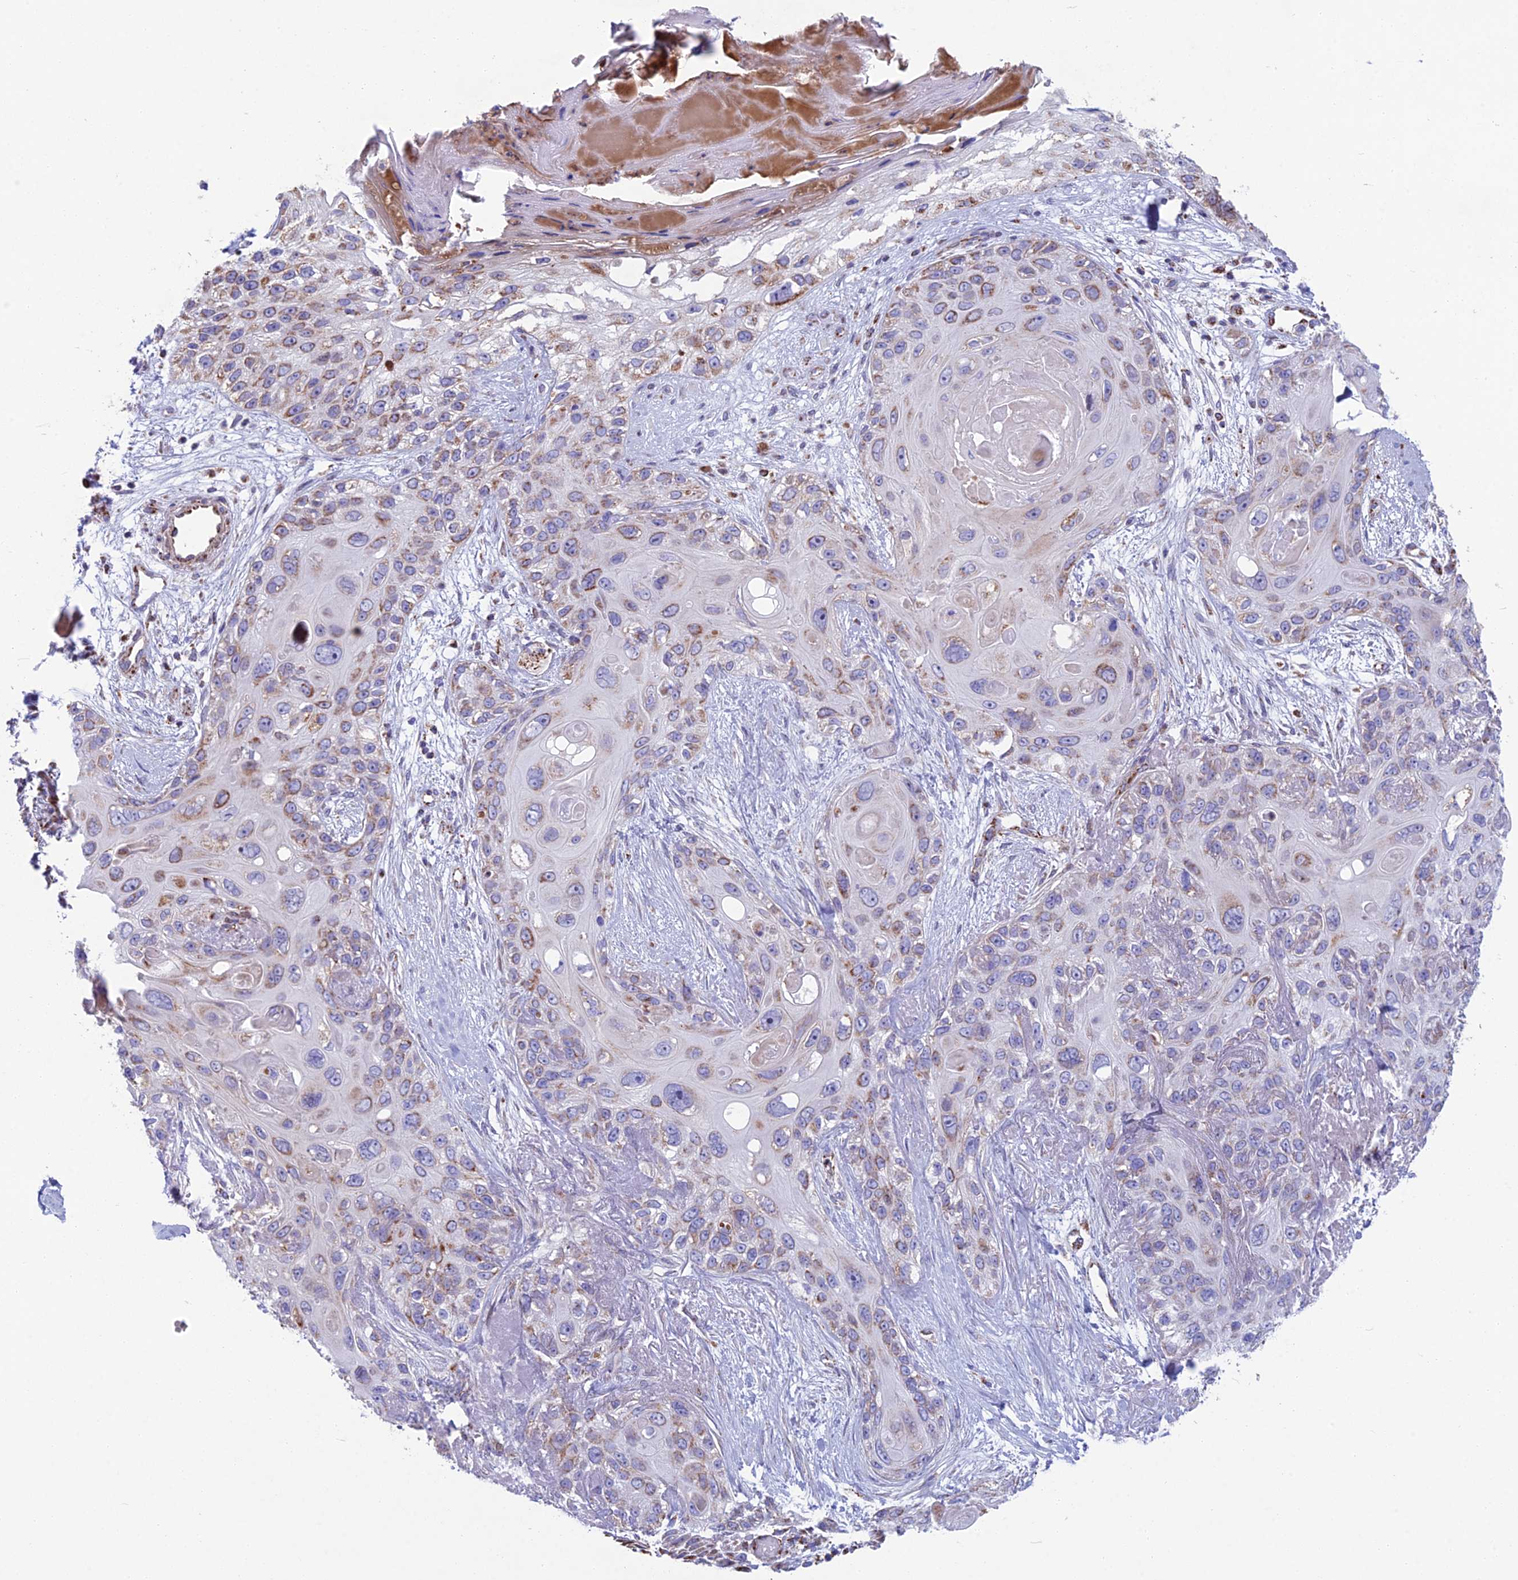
{"staining": {"intensity": "moderate", "quantity": "<25%", "location": "cytoplasmic/membranous"}, "tissue": "skin cancer", "cell_type": "Tumor cells", "image_type": "cancer", "snomed": [{"axis": "morphology", "description": "Normal tissue, NOS"}, {"axis": "morphology", "description": "Squamous cell carcinoma, NOS"}, {"axis": "topography", "description": "Skin"}], "caption": "This is an image of IHC staining of squamous cell carcinoma (skin), which shows moderate staining in the cytoplasmic/membranous of tumor cells.", "gene": "CS", "patient": {"sex": "male", "age": 72}}